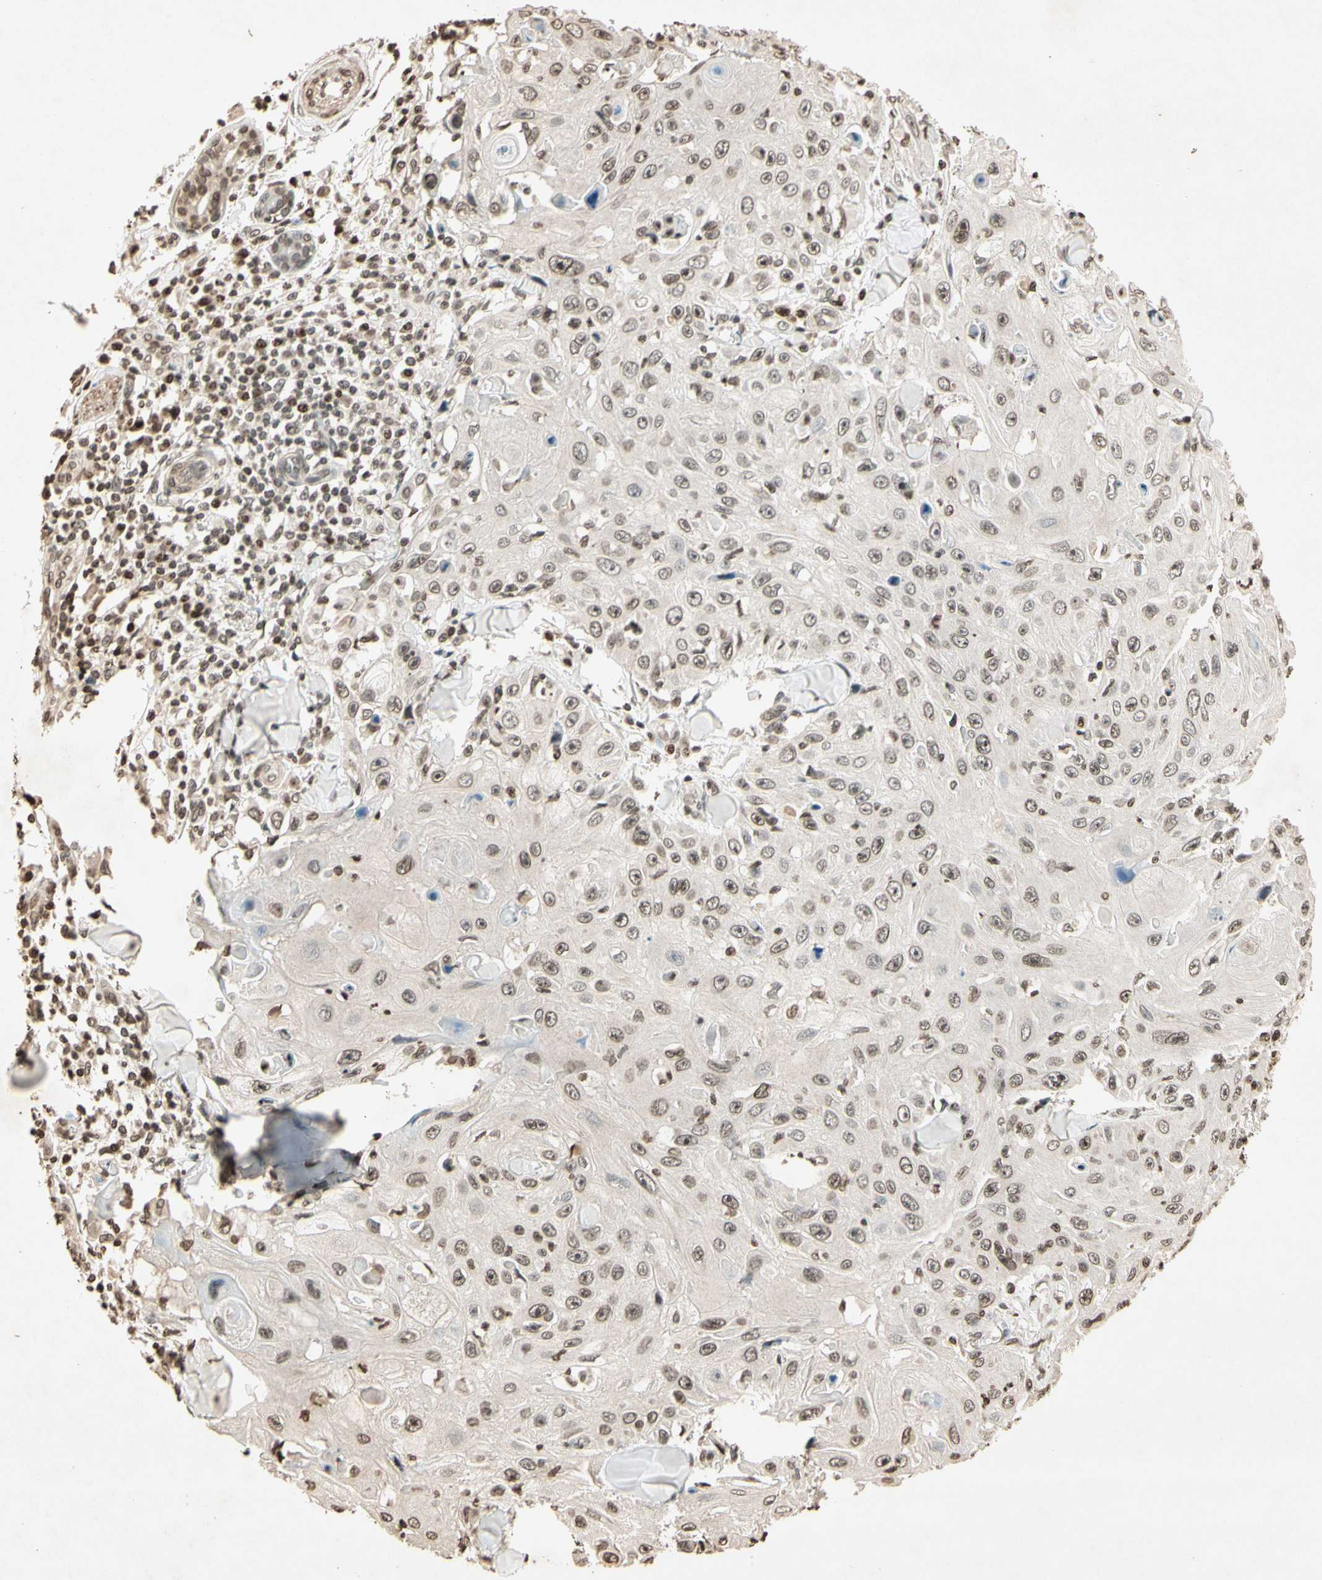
{"staining": {"intensity": "weak", "quantity": "25%-75%", "location": "nuclear"}, "tissue": "skin cancer", "cell_type": "Tumor cells", "image_type": "cancer", "snomed": [{"axis": "morphology", "description": "Squamous cell carcinoma, NOS"}, {"axis": "topography", "description": "Skin"}], "caption": "The immunohistochemical stain labels weak nuclear positivity in tumor cells of skin cancer (squamous cell carcinoma) tissue.", "gene": "TOP1", "patient": {"sex": "male", "age": 86}}